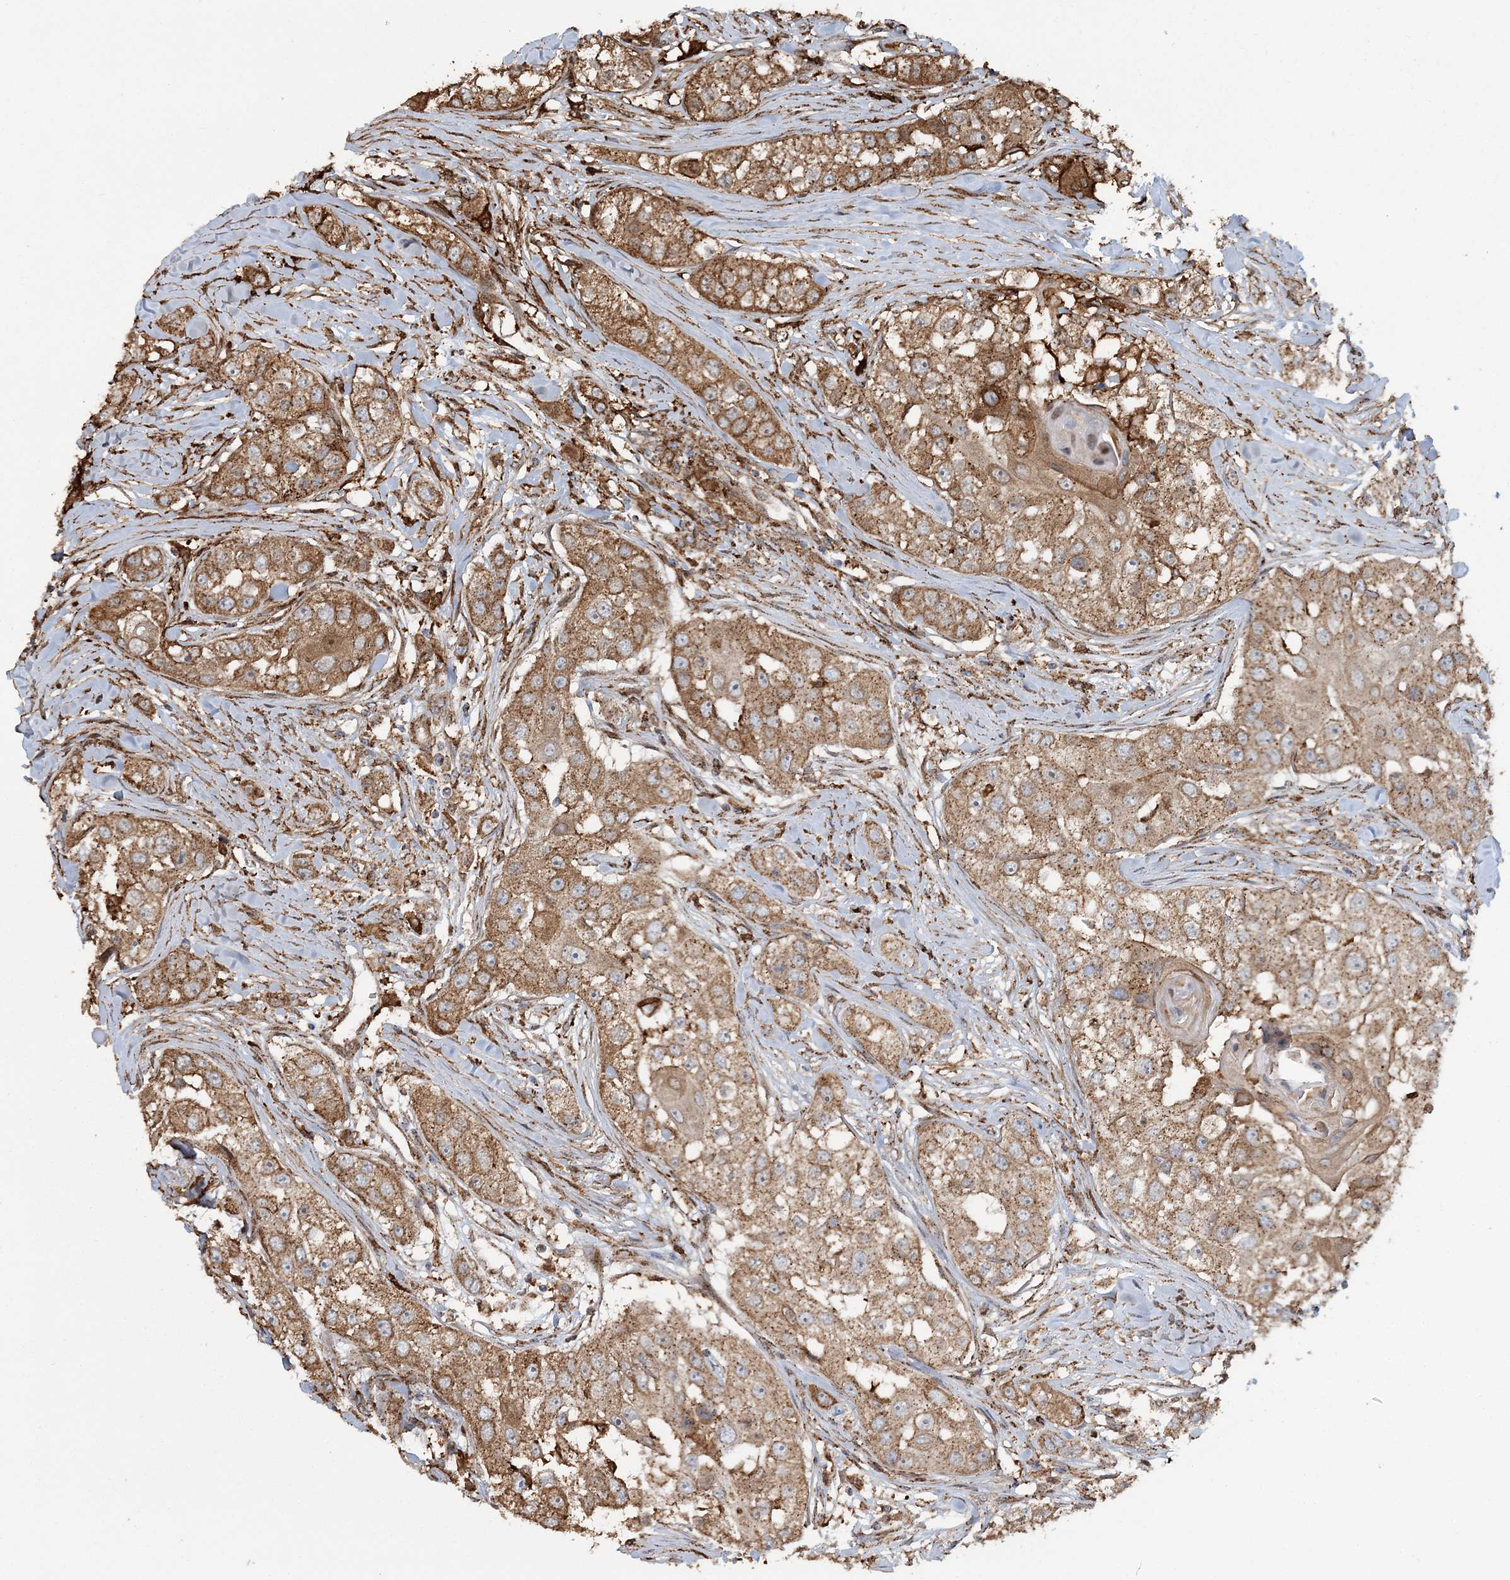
{"staining": {"intensity": "moderate", "quantity": ">75%", "location": "cytoplasmic/membranous"}, "tissue": "head and neck cancer", "cell_type": "Tumor cells", "image_type": "cancer", "snomed": [{"axis": "morphology", "description": "Normal tissue, NOS"}, {"axis": "morphology", "description": "Squamous cell carcinoma, NOS"}, {"axis": "topography", "description": "Skeletal muscle"}, {"axis": "topography", "description": "Head-Neck"}], "caption": "A histopathology image showing moderate cytoplasmic/membranous staining in approximately >75% of tumor cells in head and neck cancer, as visualized by brown immunohistochemical staining.", "gene": "TRAF3IP2", "patient": {"sex": "male", "age": 51}}